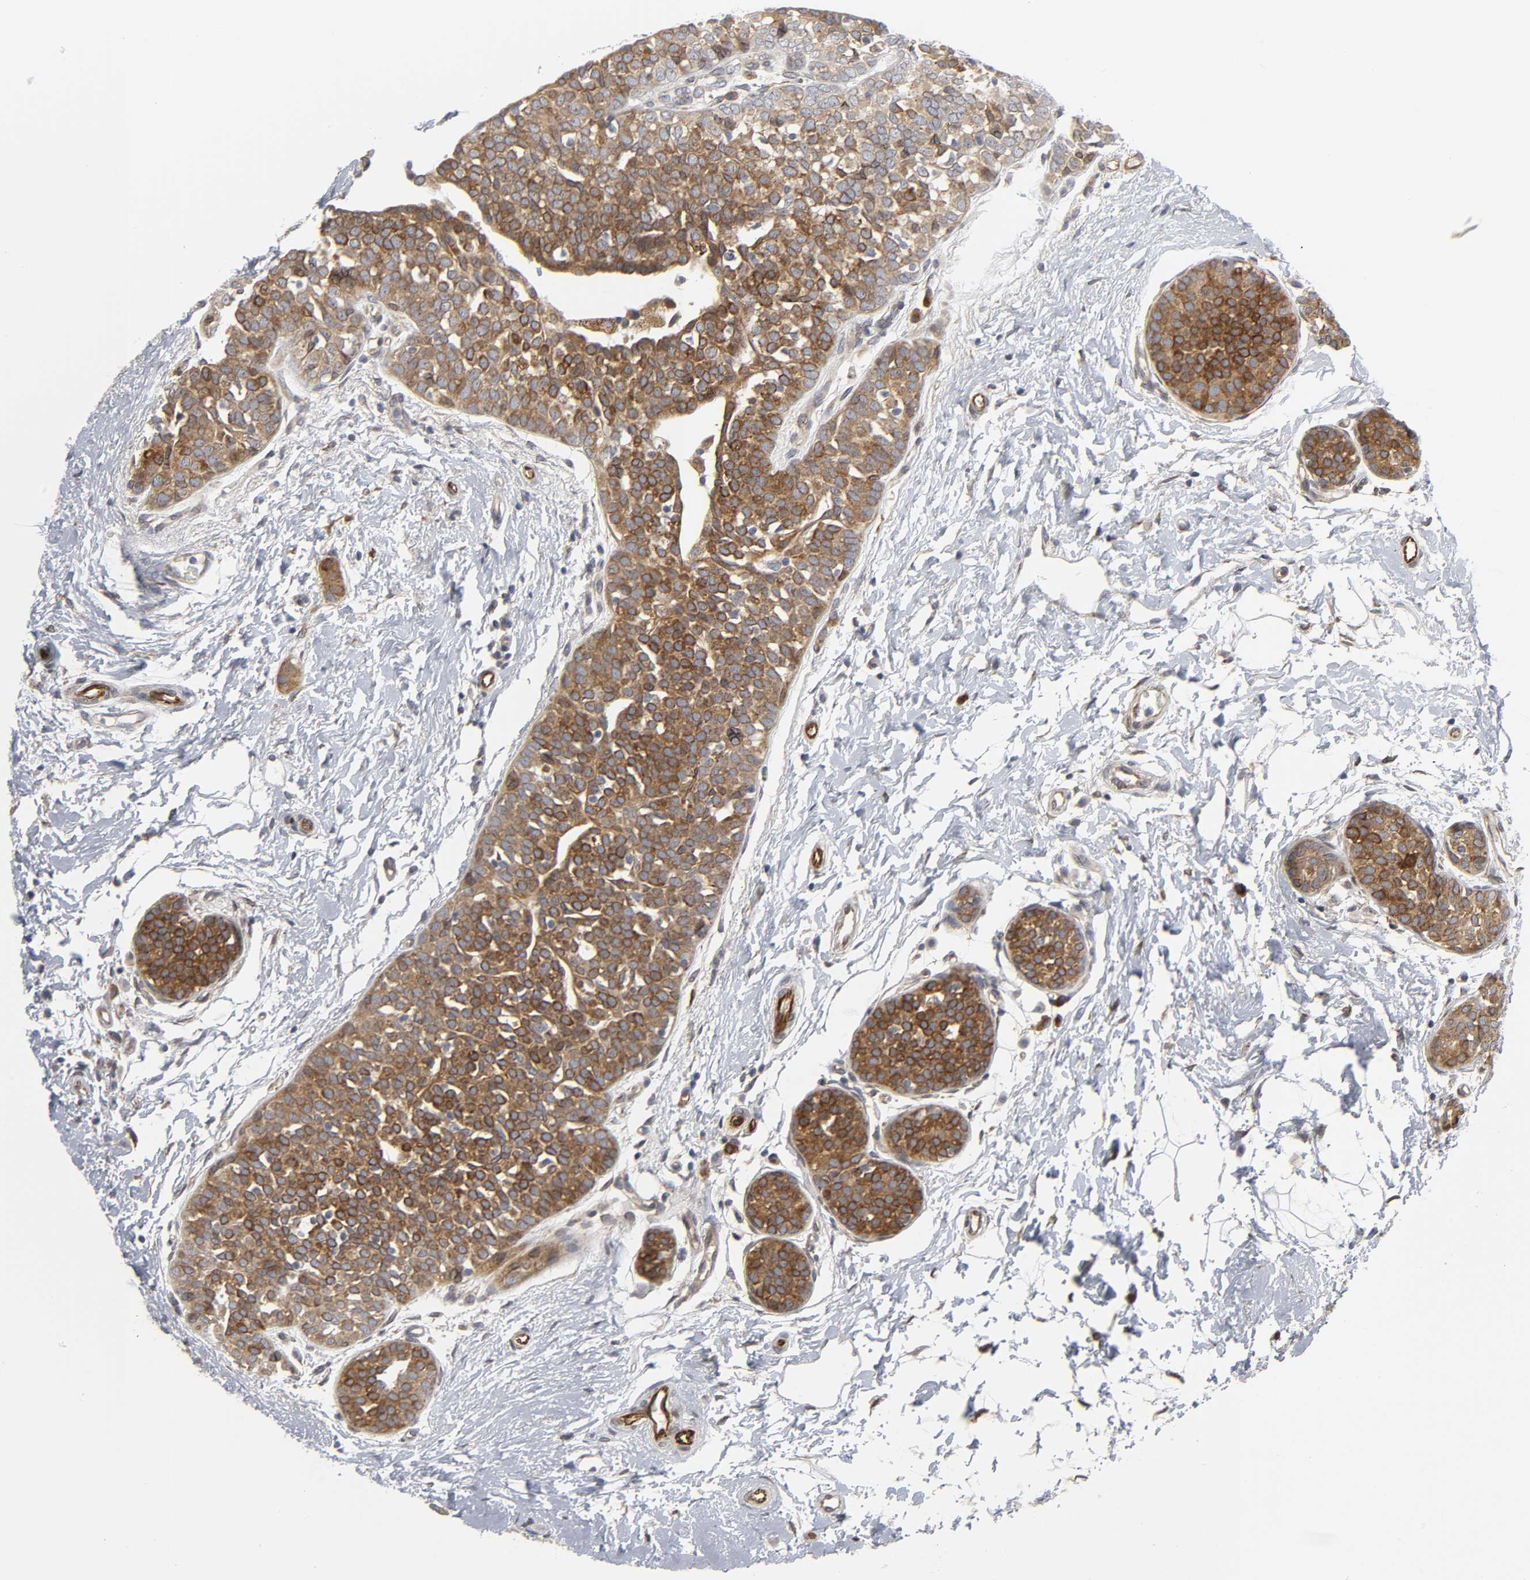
{"staining": {"intensity": "moderate", "quantity": ">75%", "location": "cytoplasmic/membranous"}, "tissue": "breast cancer", "cell_type": "Tumor cells", "image_type": "cancer", "snomed": [{"axis": "morphology", "description": "Lobular carcinoma, in situ"}, {"axis": "morphology", "description": "Lobular carcinoma"}, {"axis": "topography", "description": "Breast"}], "caption": "This histopathology image displays IHC staining of breast cancer, with medium moderate cytoplasmic/membranous positivity in approximately >75% of tumor cells.", "gene": "ASB6", "patient": {"sex": "female", "age": 41}}